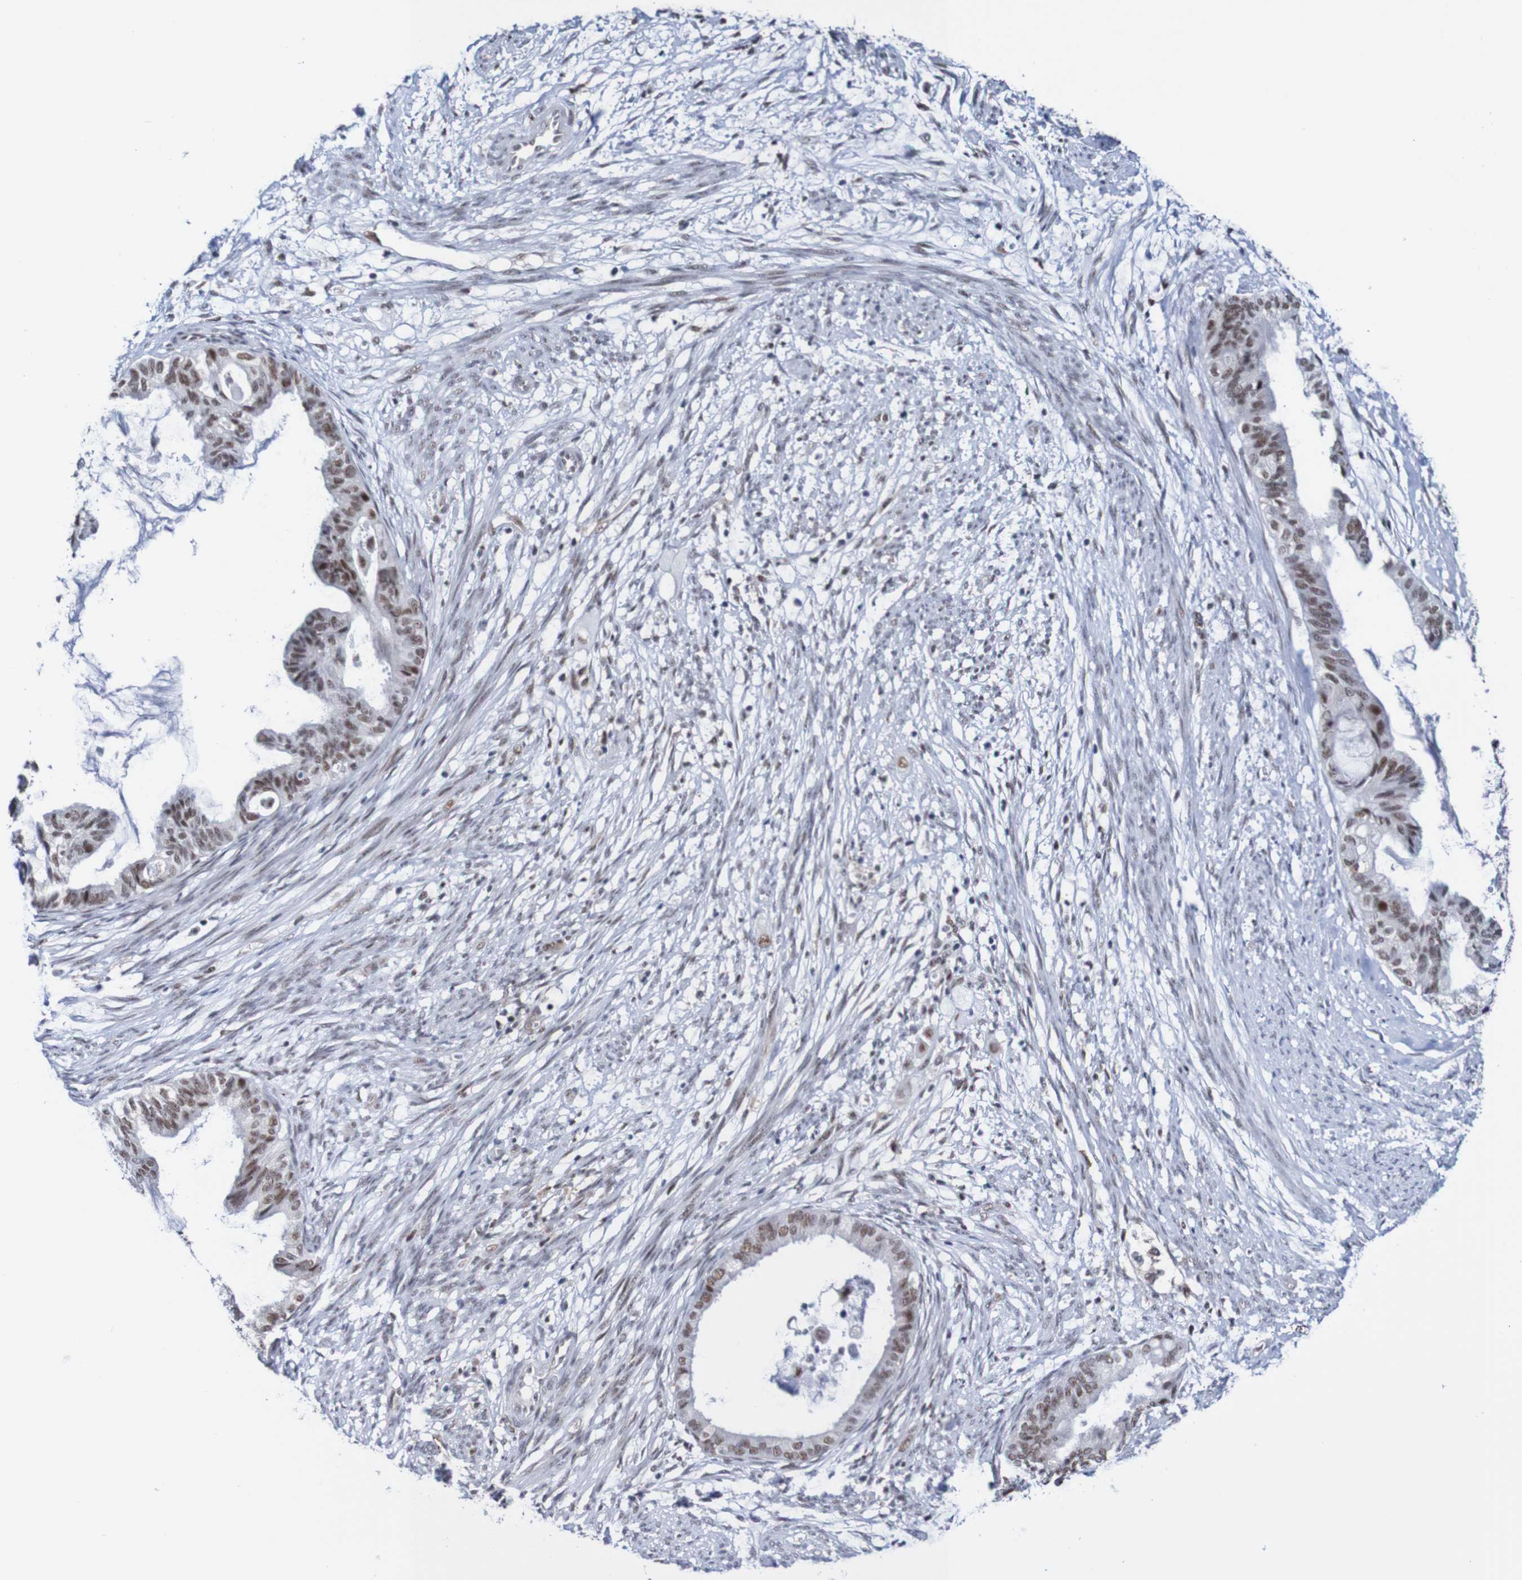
{"staining": {"intensity": "moderate", "quantity": "25%-75%", "location": "nuclear"}, "tissue": "cervical cancer", "cell_type": "Tumor cells", "image_type": "cancer", "snomed": [{"axis": "morphology", "description": "Normal tissue, NOS"}, {"axis": "morphology", "description": "Adenocarcinoma, NOS"}, {"axis": "topography", "description": "Cervix"}, {"axis": "topography", "description": "Endometrium"}], "caption": "A brown stain labels moderate nuclear positivity of a protein in adenocarcinoma (cervical) tumor cells.", "gene": "CDC5L", "patient": {"sex": "female", "age": 86}}